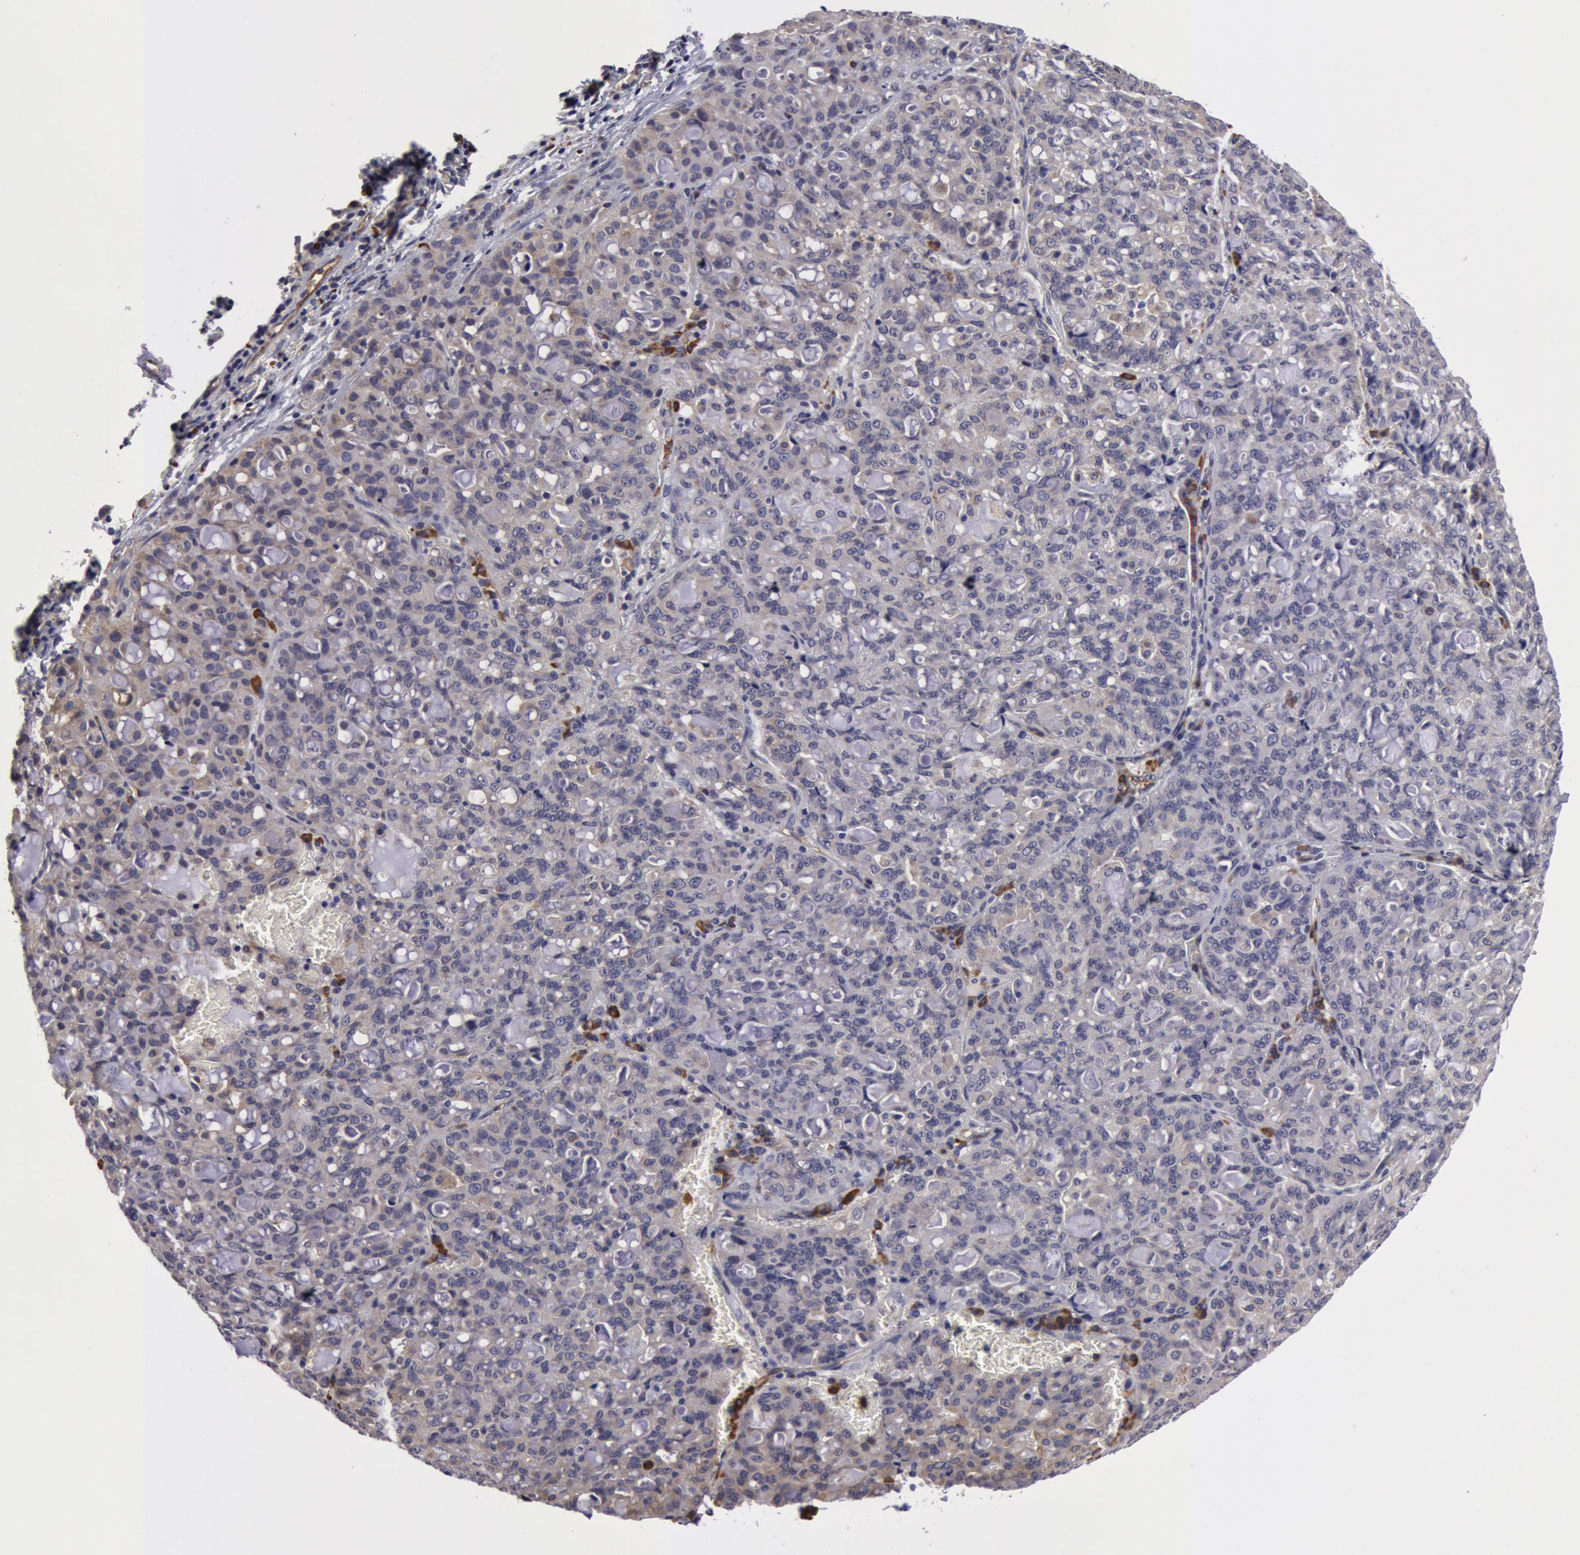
{"staining": {"intensity": "negative", "quantity": "none", "location": "none"}, "tissue": "lung cancer", "cell_type": "Tumor cells", "image_type": "cancer", "snomed": [{"axis": "morphology", "description": "Adenocarcinoma, NOS"}, {"axis": "topography", "description": "Lung"}], "caption": "IHC micrograph of adenocarcinoma (lung) stained for a protein (brown), which reveals no staining in tumor cells.", "gene": "IL23A", "patient": {"sex": "female", "age": 44}}